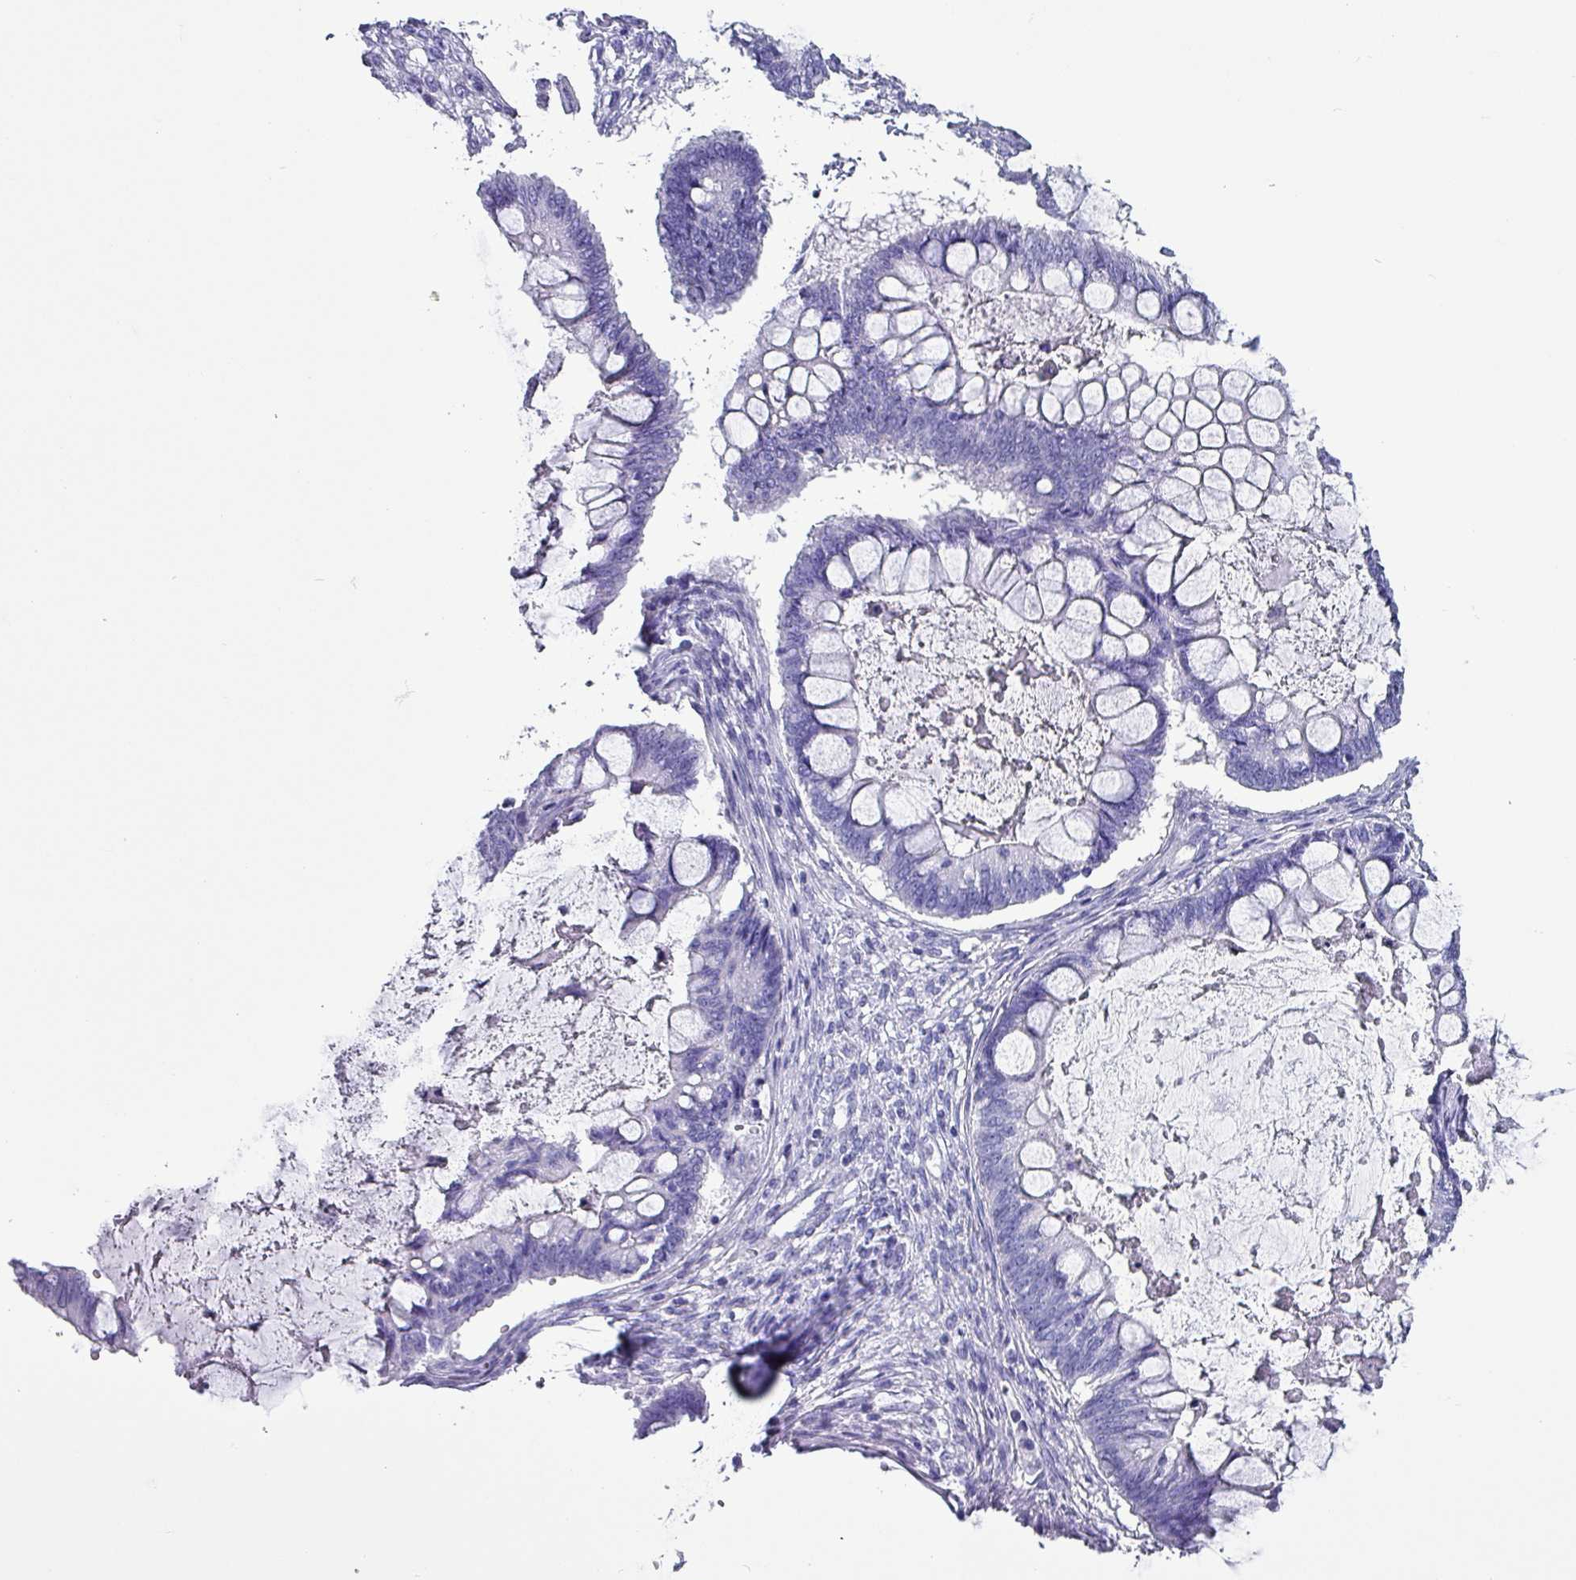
{"staining": {"intensity": "negative", "quantity": "none", "location": "none"}, "tissue": "ovarian cancer", "cell_type": "Tumor cells", "image_type": "cancer", "snomed": [{"axis": "morphology", "description": "Cystadenocarcinoma, mucinous, NOS"}, {"axis": "topography", "description": "Ovary"}], "caption": "Tumor cells show no significant expression in ovarian cancer.", "gene": "KRT6C", "patient": {"sex": "female", "age": 61}}